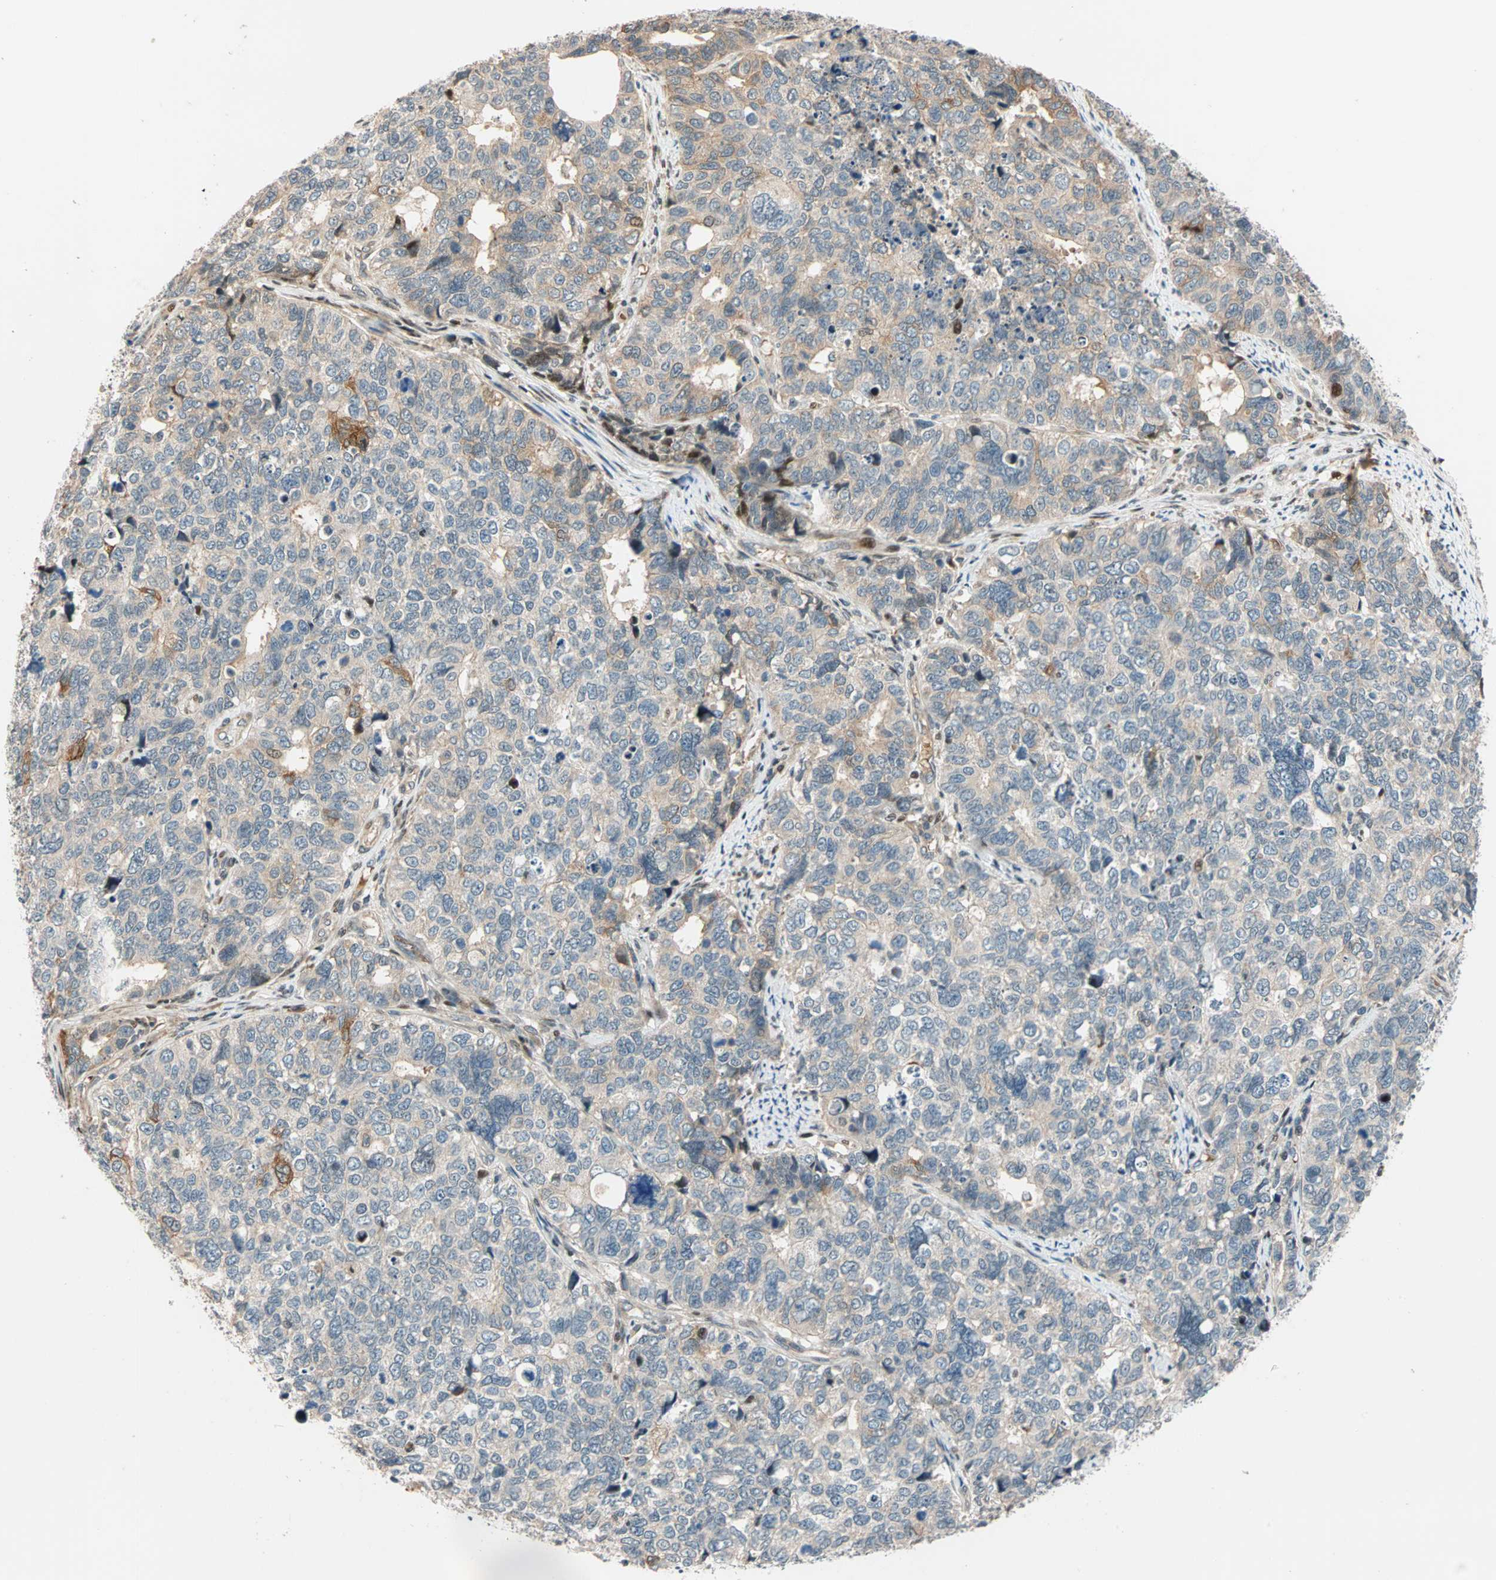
{"staining": {"intensity": "weak", "quantity": ">75%", "location": "cytoplasmic/membranous"}, "tissue": "cervical cancer", "cell_type": "Tumor cells", "image_type": "cancer", "snomed": [{"axis": "morphology", "description": "Squamous cell carcinoma, NOS"}, {"axis": "topography", "description": "Cervix"}], "caption": "Cervical cancer stained for a protein demonstrates weak cytoplasmic/membranous positivity in tumor cells.", "gene": "HECW1", "patient": {"sex": "female", "age": 63}}